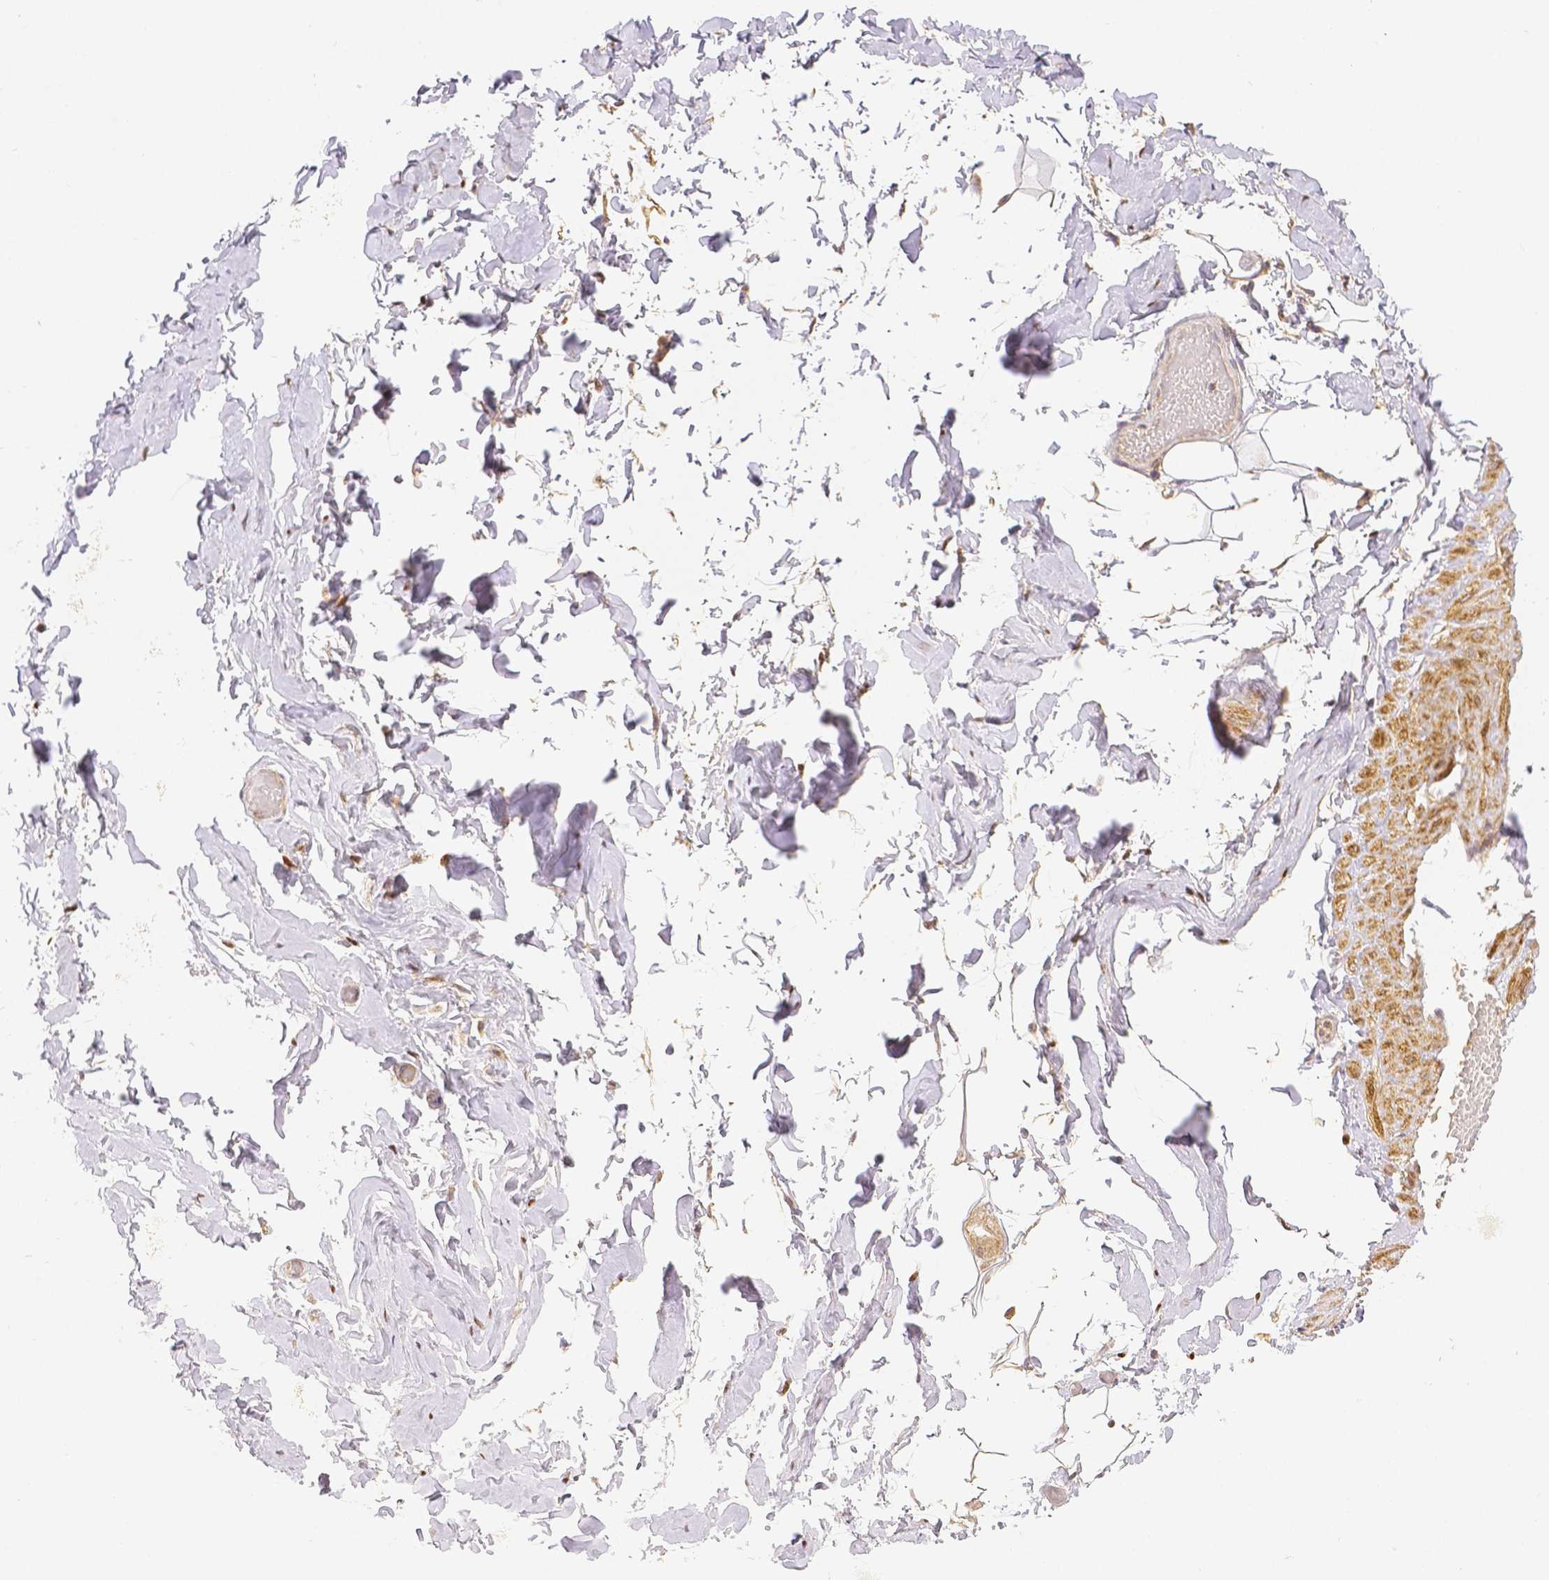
{"staining": {"intensity": "moderate", "quantity": "<25%", "location": "nuclear"}, "tissue": "adipose tissue", "cell_type": "Adipocytes", "image_type": "normal", "snomed": [{"axis": "morphology", "description": "Normal tissue, NOS"}, {"axis": "topography", "description": "Soft tissue"}, {"axis": "topography", "description": "Adipose tissue"}, {"axis": "topography", "description": "Vascular tissue"}, {"axis": "topography", "description": "Peripheral nerve tissue"}], "caption": "Immunohistochemical staining of unremarkable adipose tissue demonstrates <25% levels of moderate nuclear protein expression in approximately <25% of adipocytes.", "gene": "RHOT1", "patient": {"sex": "male", "age": 29}}